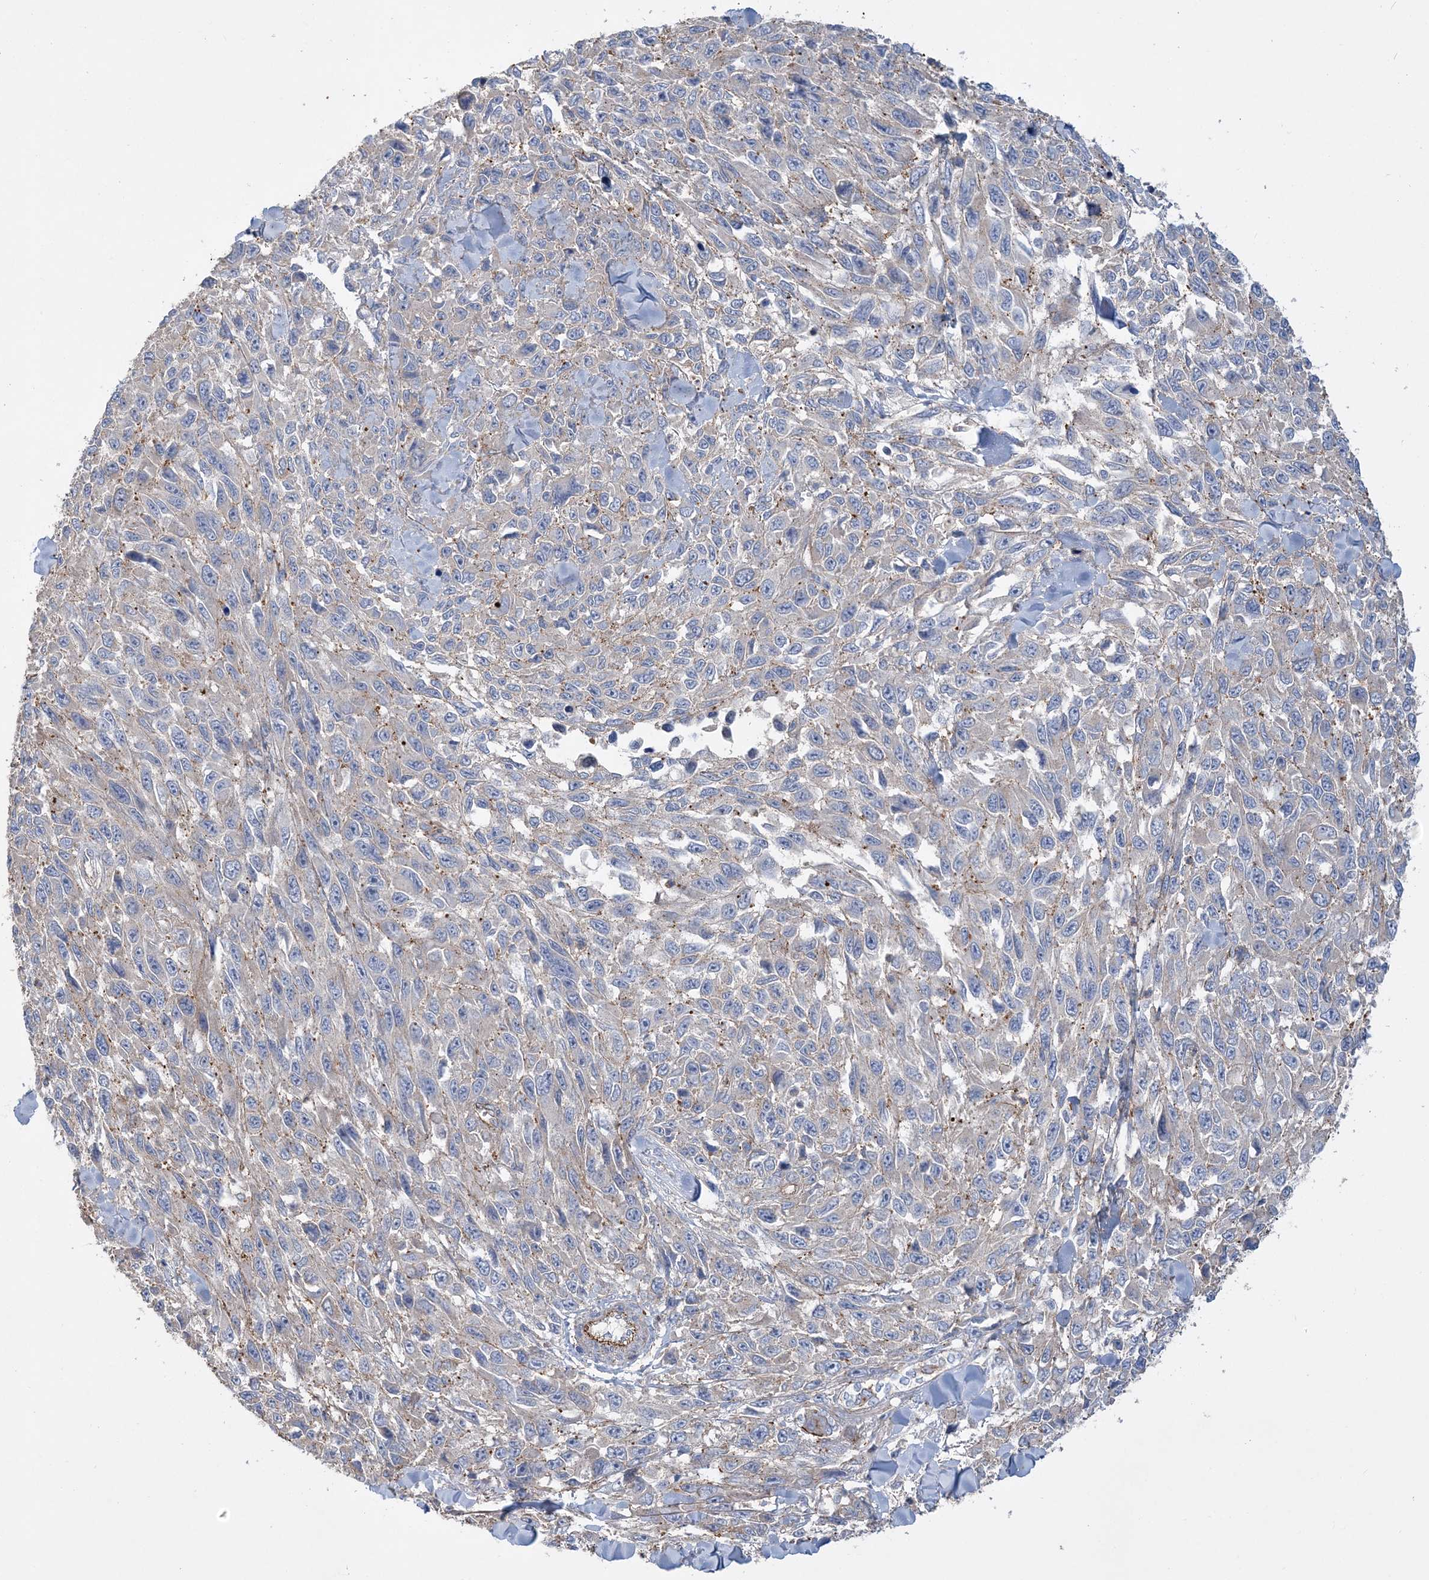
{"staining": {"intensity": "negative", "quantity": "none", "location": "none"}, "tissue": "melanoma", "cell_type": "Tumor cells", "image_type": "cancer", "snomed": [{"axis": "morphology", "description": "Malignant melanoma, NOS"}, {"axis": "topography", "description": "Skin"}], "caption": "This is an IHC micrograph of malignant melanoma. There is no positivity in tumor cells.", "gene": "PIGC", "patient": {"sex": "female", "age": 96}}